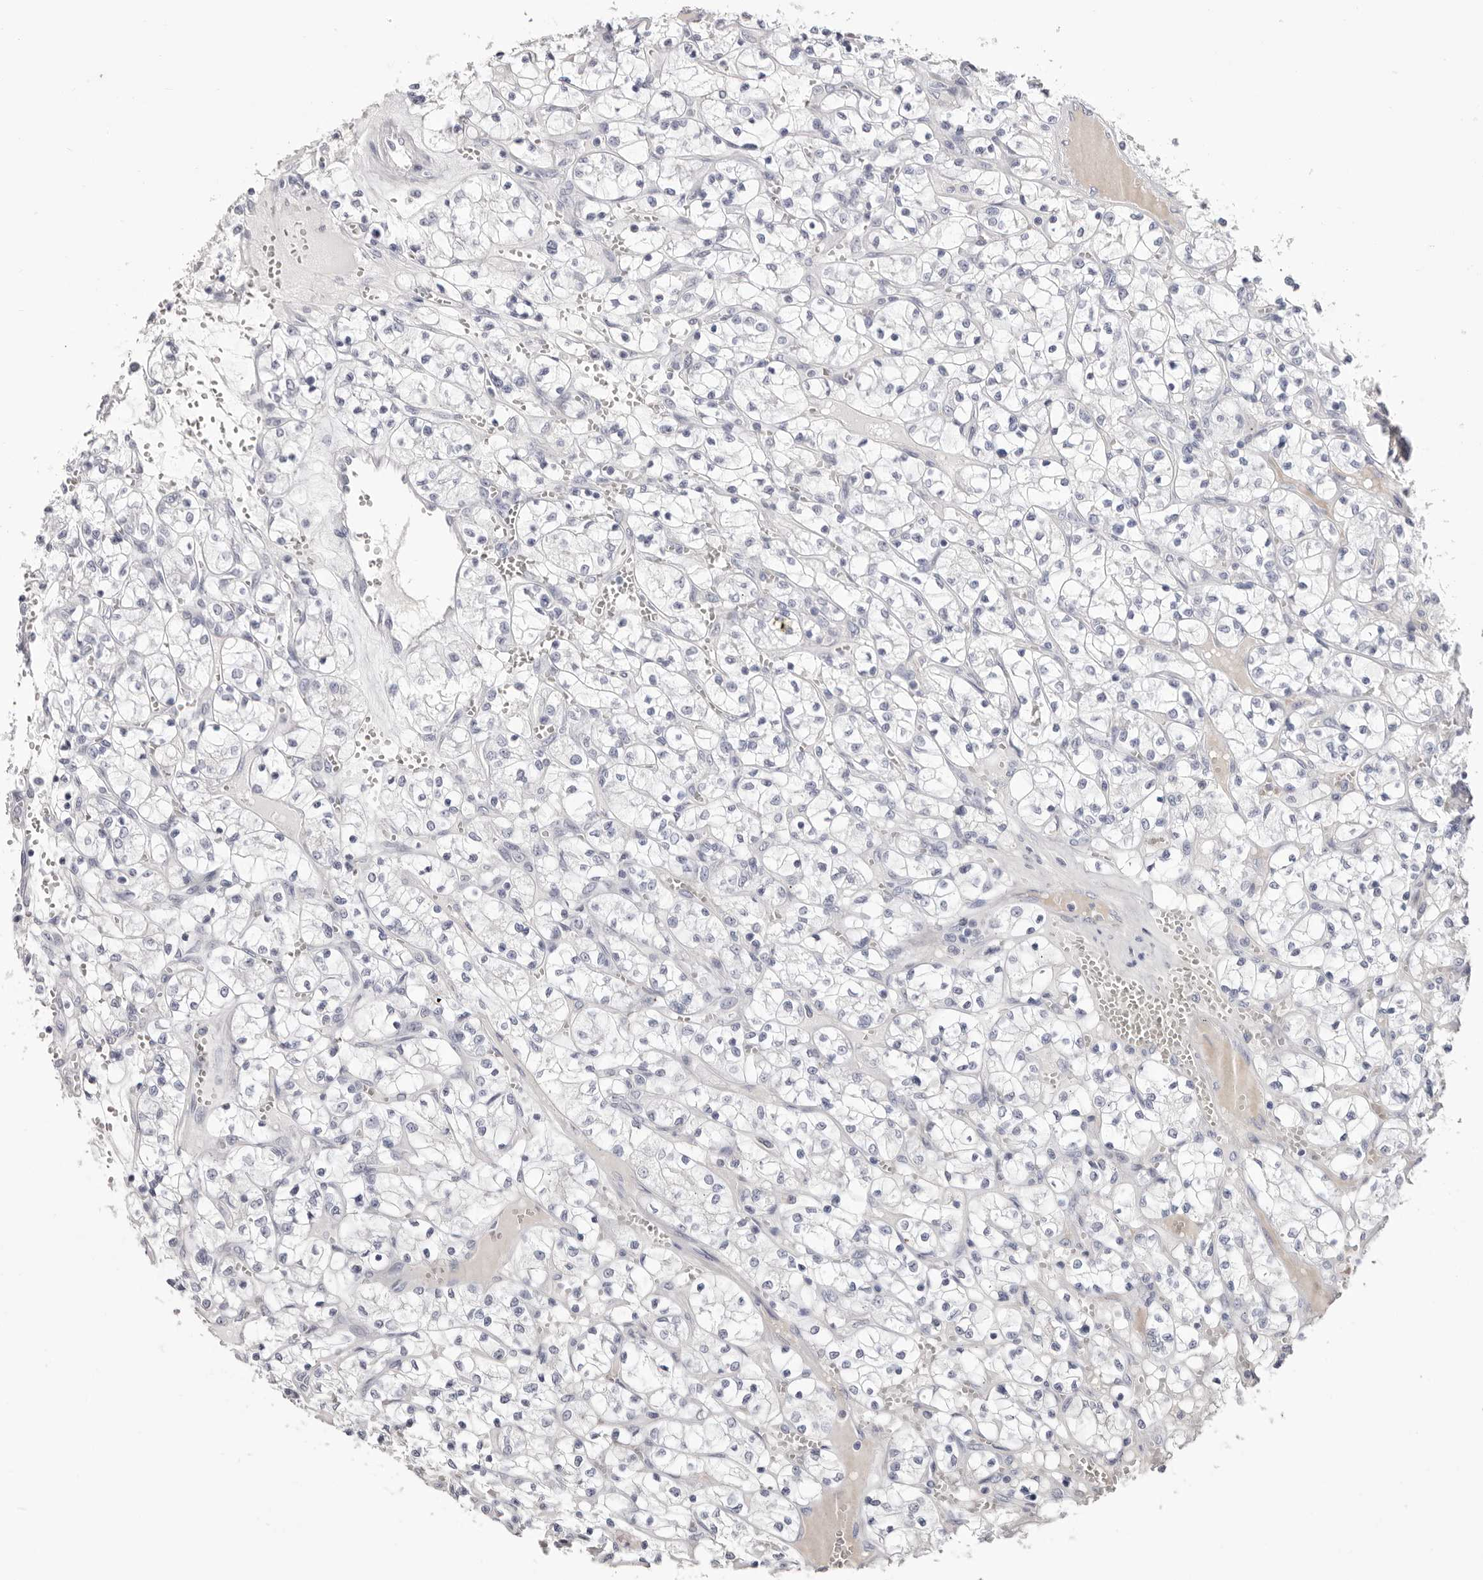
{"staining": {"intensity": "negative", "quantity": "none", "location": "none"}, "tissue": "renal cancer", "cell_type": "Tumor cells", "image_type": "cancer", "snomed": [{"axis": "morphology", "description": "Adenocarcinoma, NOS"}, {"axis": "topography", "description": "Kidney"}], "caption": "IHC micrograph of human renal adenocarcinoma stained for a protein (brown), which displays no expression in tumor cells. Nuclei are stained in blue.", "gene": "LPO", "patient": {"sex": "female", "age": 69}}